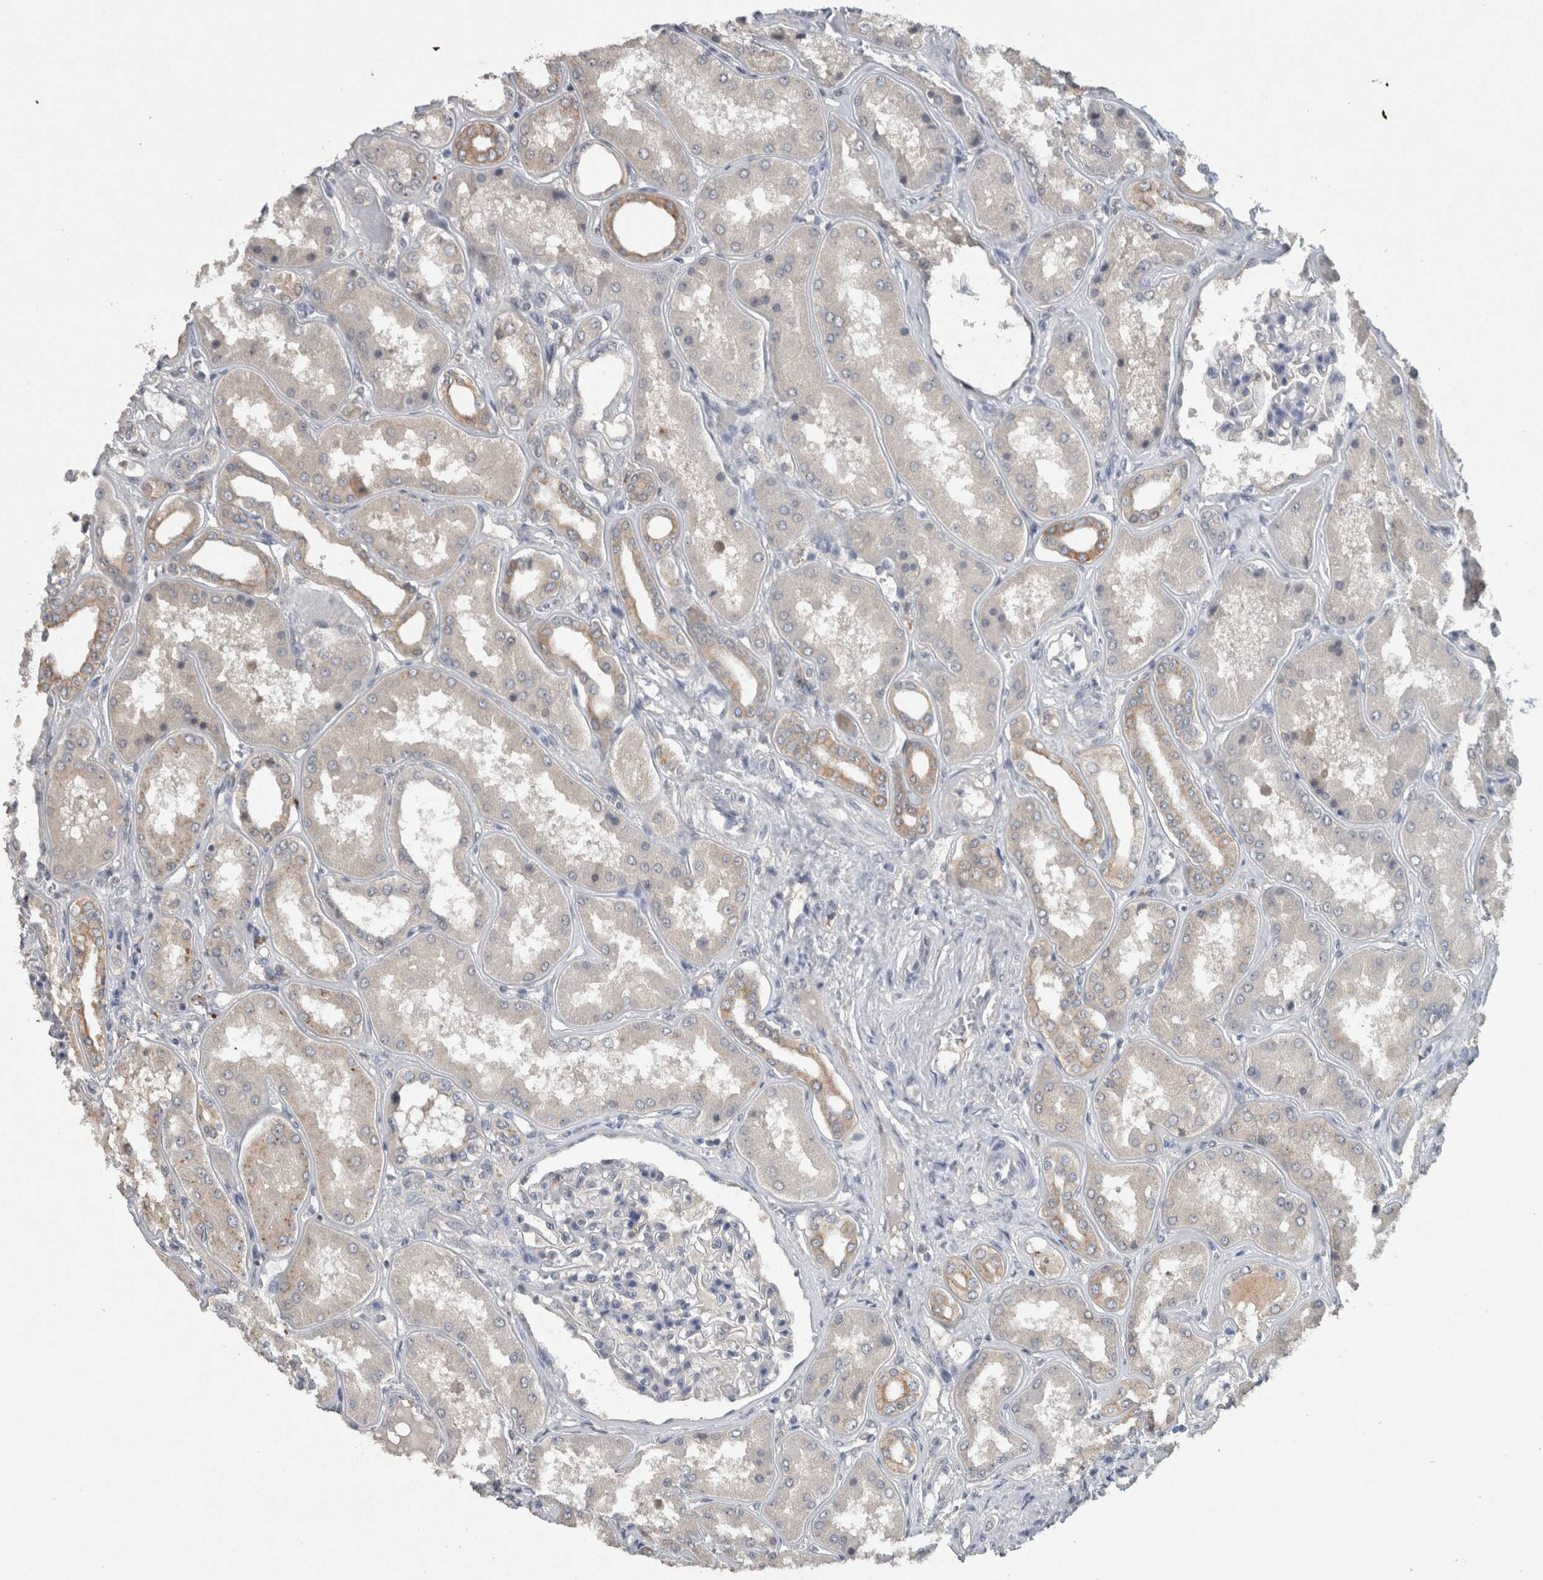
{"staining": {"intensity": "negative", "quantity": "none", "location": "none"}, "tissue": "kidney", "cell_type": "Cells in glomeruli", "image_type": "normal", "snomed": [{"axis": "morphology", "description": "Normal tissue, NOS"}, {"axis": "topography", "description": "Kidney"}], "caption": "Immunohistochemical staining of unremarkable human kidney exhibits no significant staining in cells in glomeruli. (IHC, brightfield microscopy, high magnification).", "gene": "HEXD", "patient": {"sex": "female", "age": 56}}